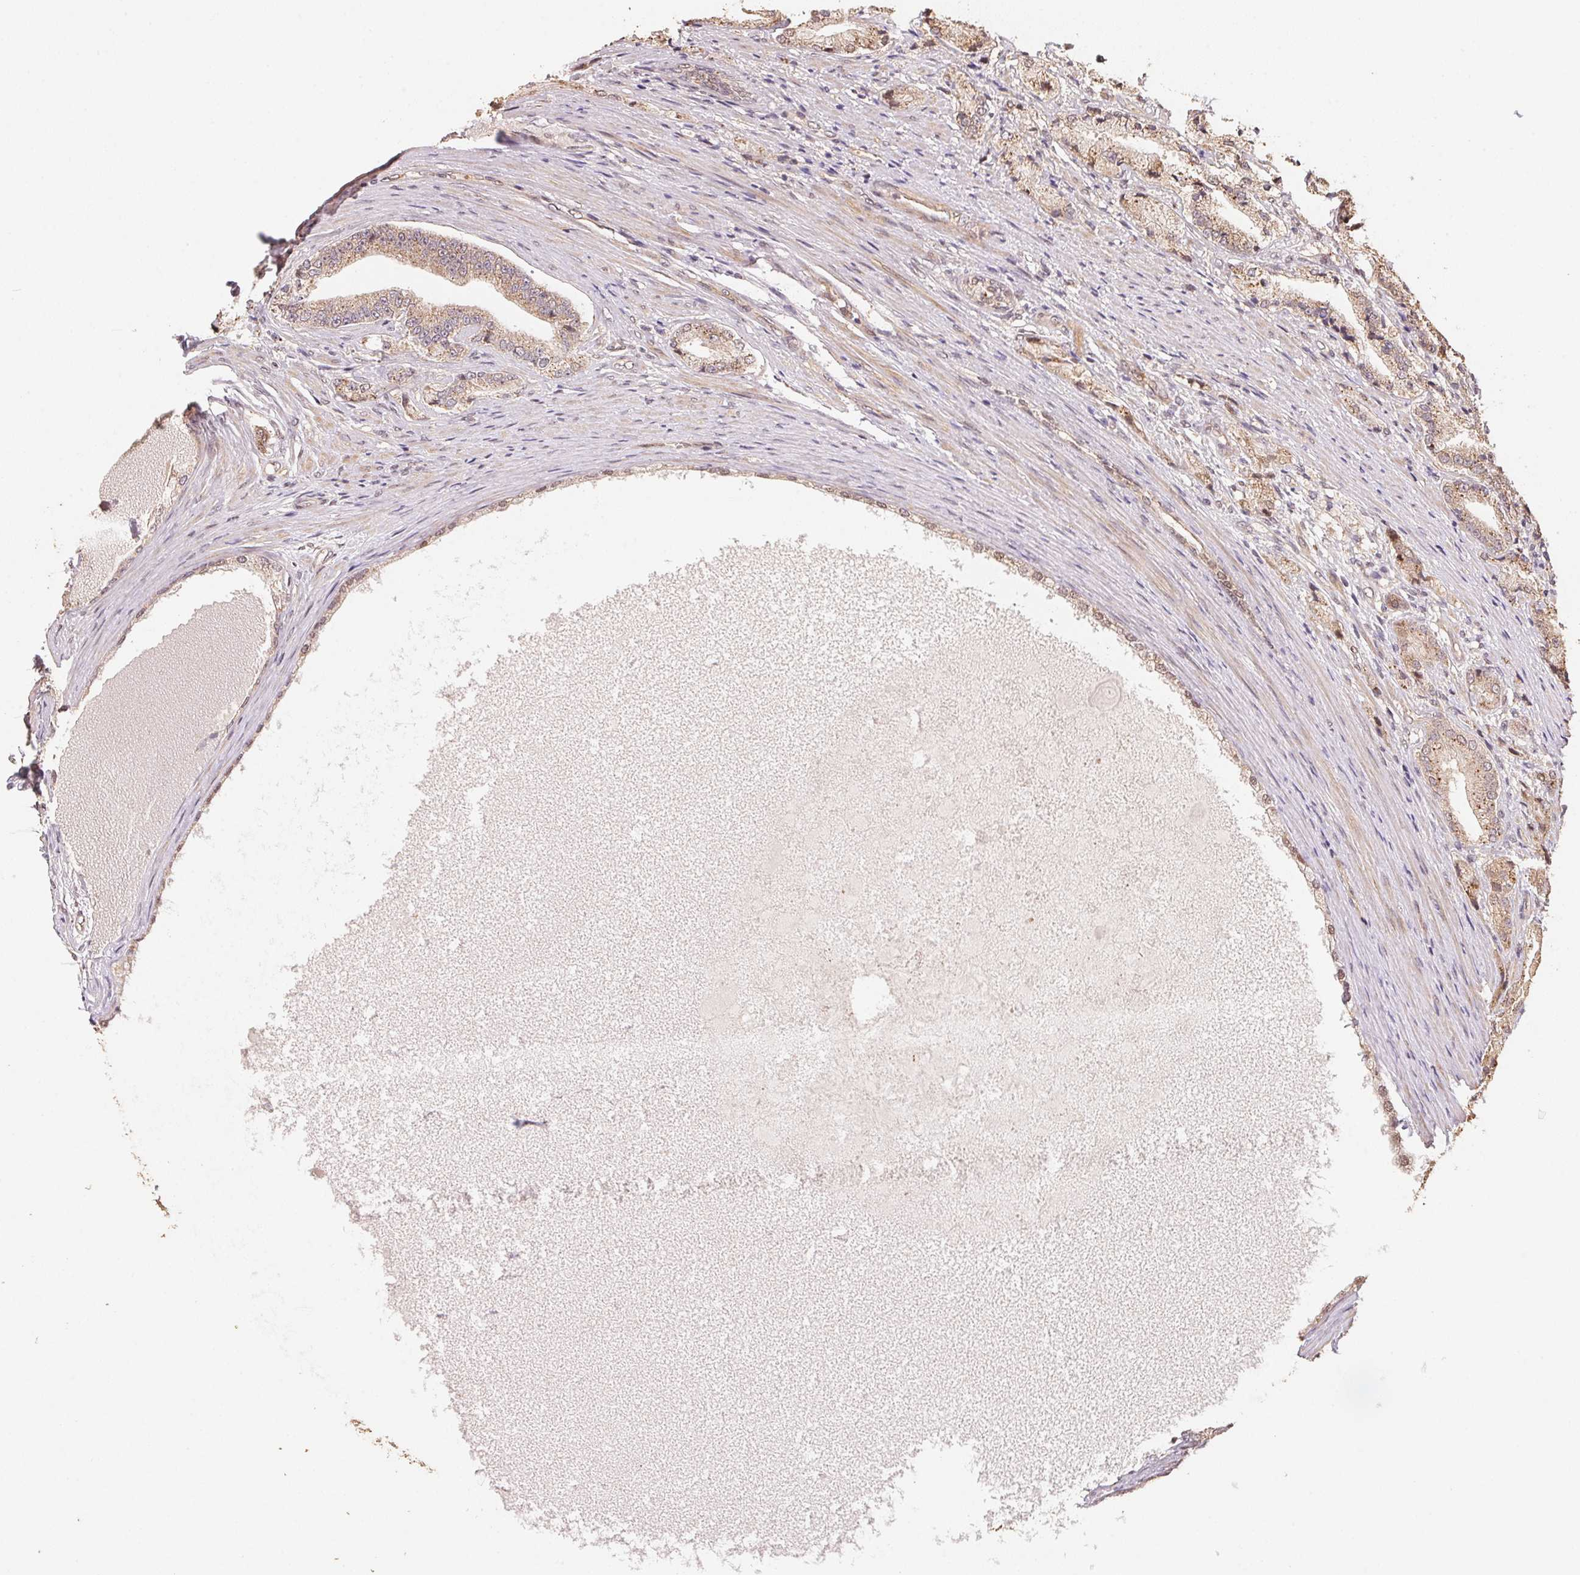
{"staining": {"intensity": "weak", "quantity": "25%-75%", "location": "cytoplasmic/membranous"}, "tissue": "prostate cancer", "cell_type": "Tumor cells", "image_type": "cancer", "snomed": [{"axis": "morphology", "description": "Adenocarcinoma, High grade"}, {"axis": "topography", "description": "Prostate and seminal vesicle, NOS"}], "caption": "A brown stain shows weak cytoplasmic/membranous expression of a protein in high-grade adenocarcinoma (prostate) tumor cells. (DAB (3,3'-diaminobenzidine) IHC with brightfield microscopy, high magnification).", "gene": "TMEM222", "patient": {"sex": "male", "age": 61}}